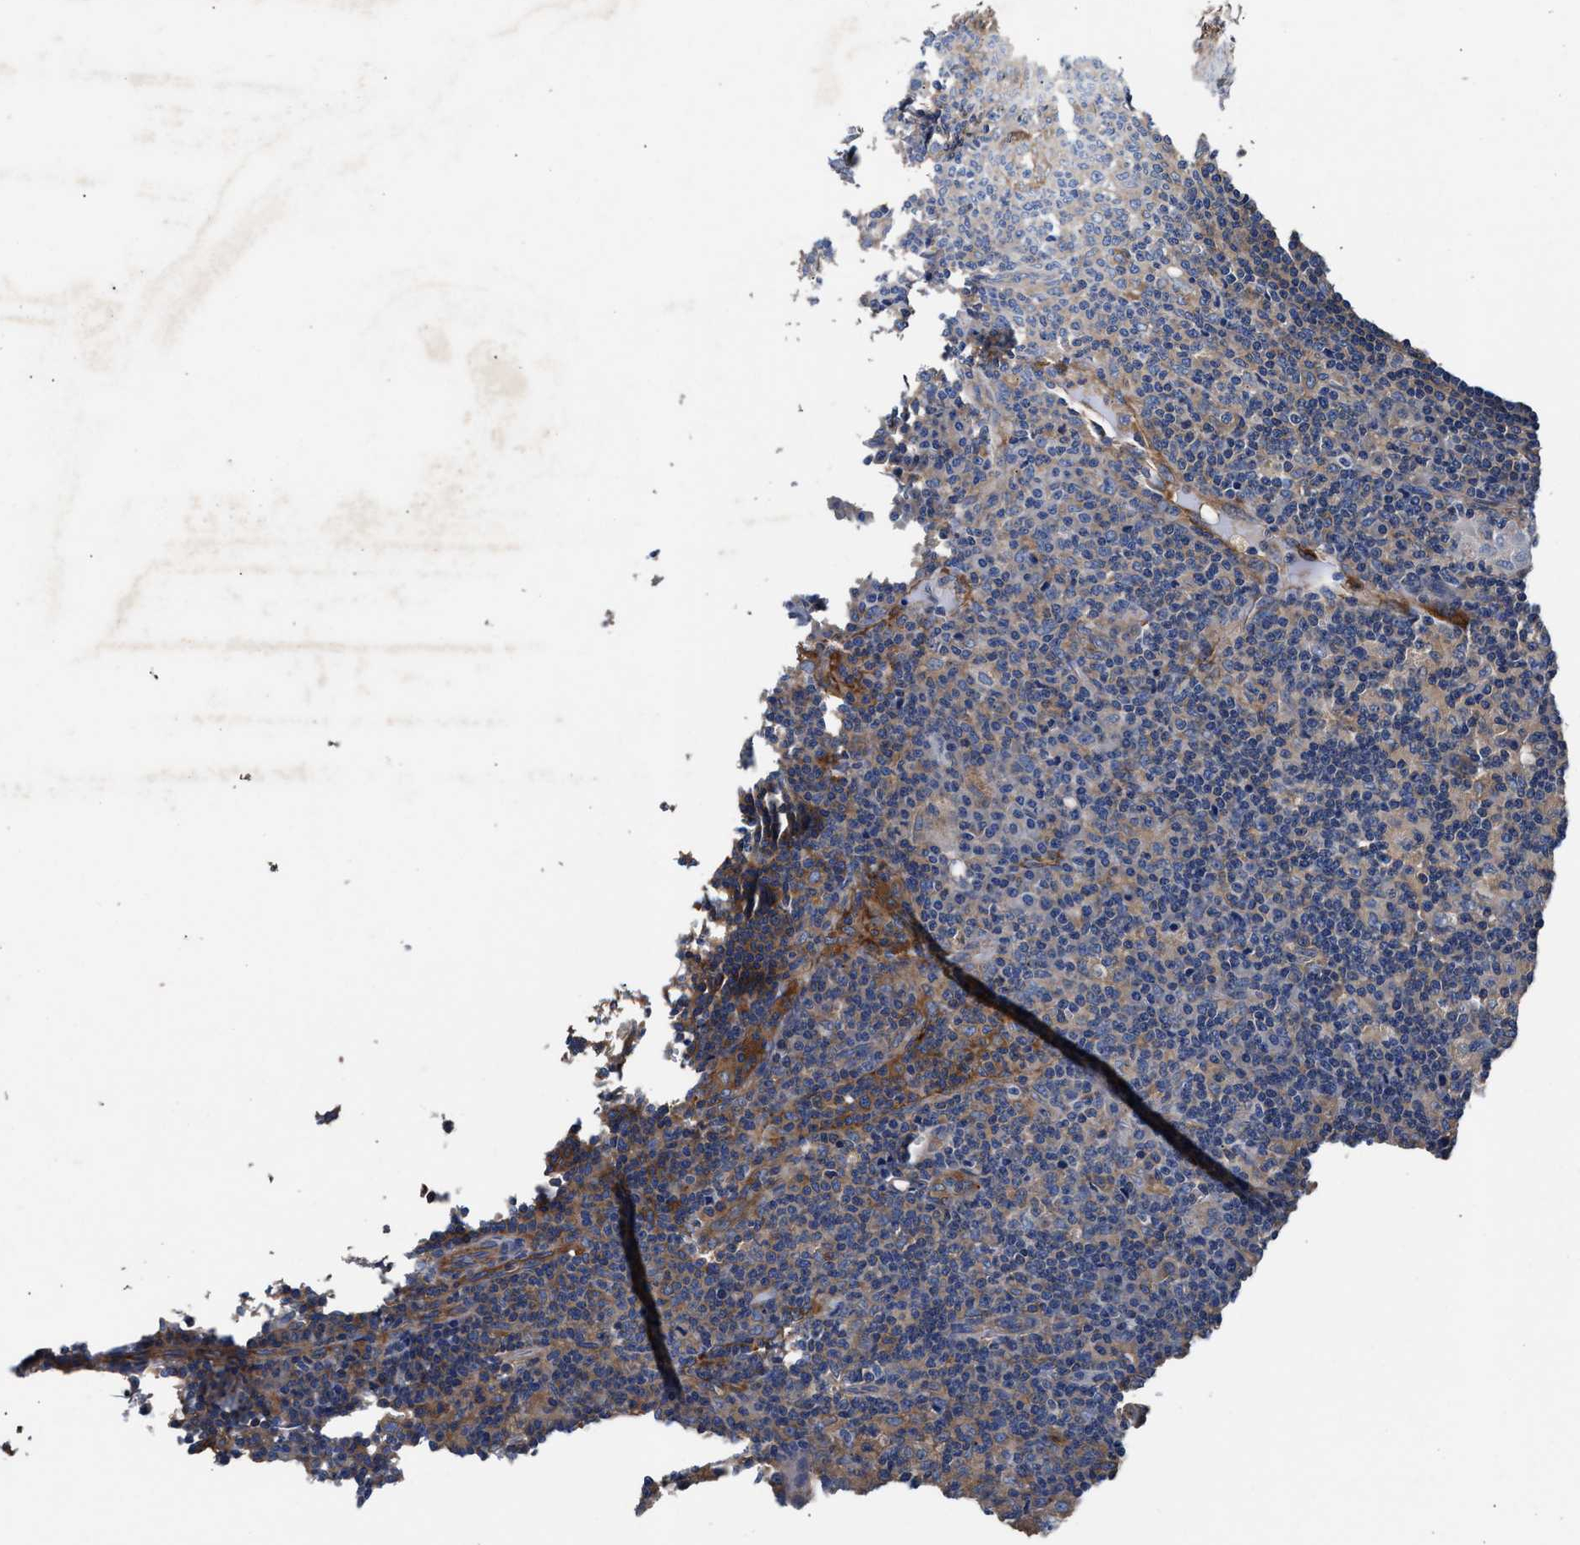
{"staining": {"intensity": "negative", "quantity": "none", "location": "none"}, "tissue": "lymph node", "cell_type": "Germinal center cells", "image_type": "normal", "snomed": [{"axis": "morphology", "description": "Normal tissue, NOS"}, {"axis": "morphology", "description": "Inflammation, NOS"}, {"axis": "topography", "description": "Lymph node"}], "caption": "IHC histopathology image of benign lymph node: human lymph node stained with DAB exhibits no significant protein expression in germinal center cells. Nuclei are stained in blue.", "gene": "SH3GL1", "patient": {"sex": "male", "age": 55}}